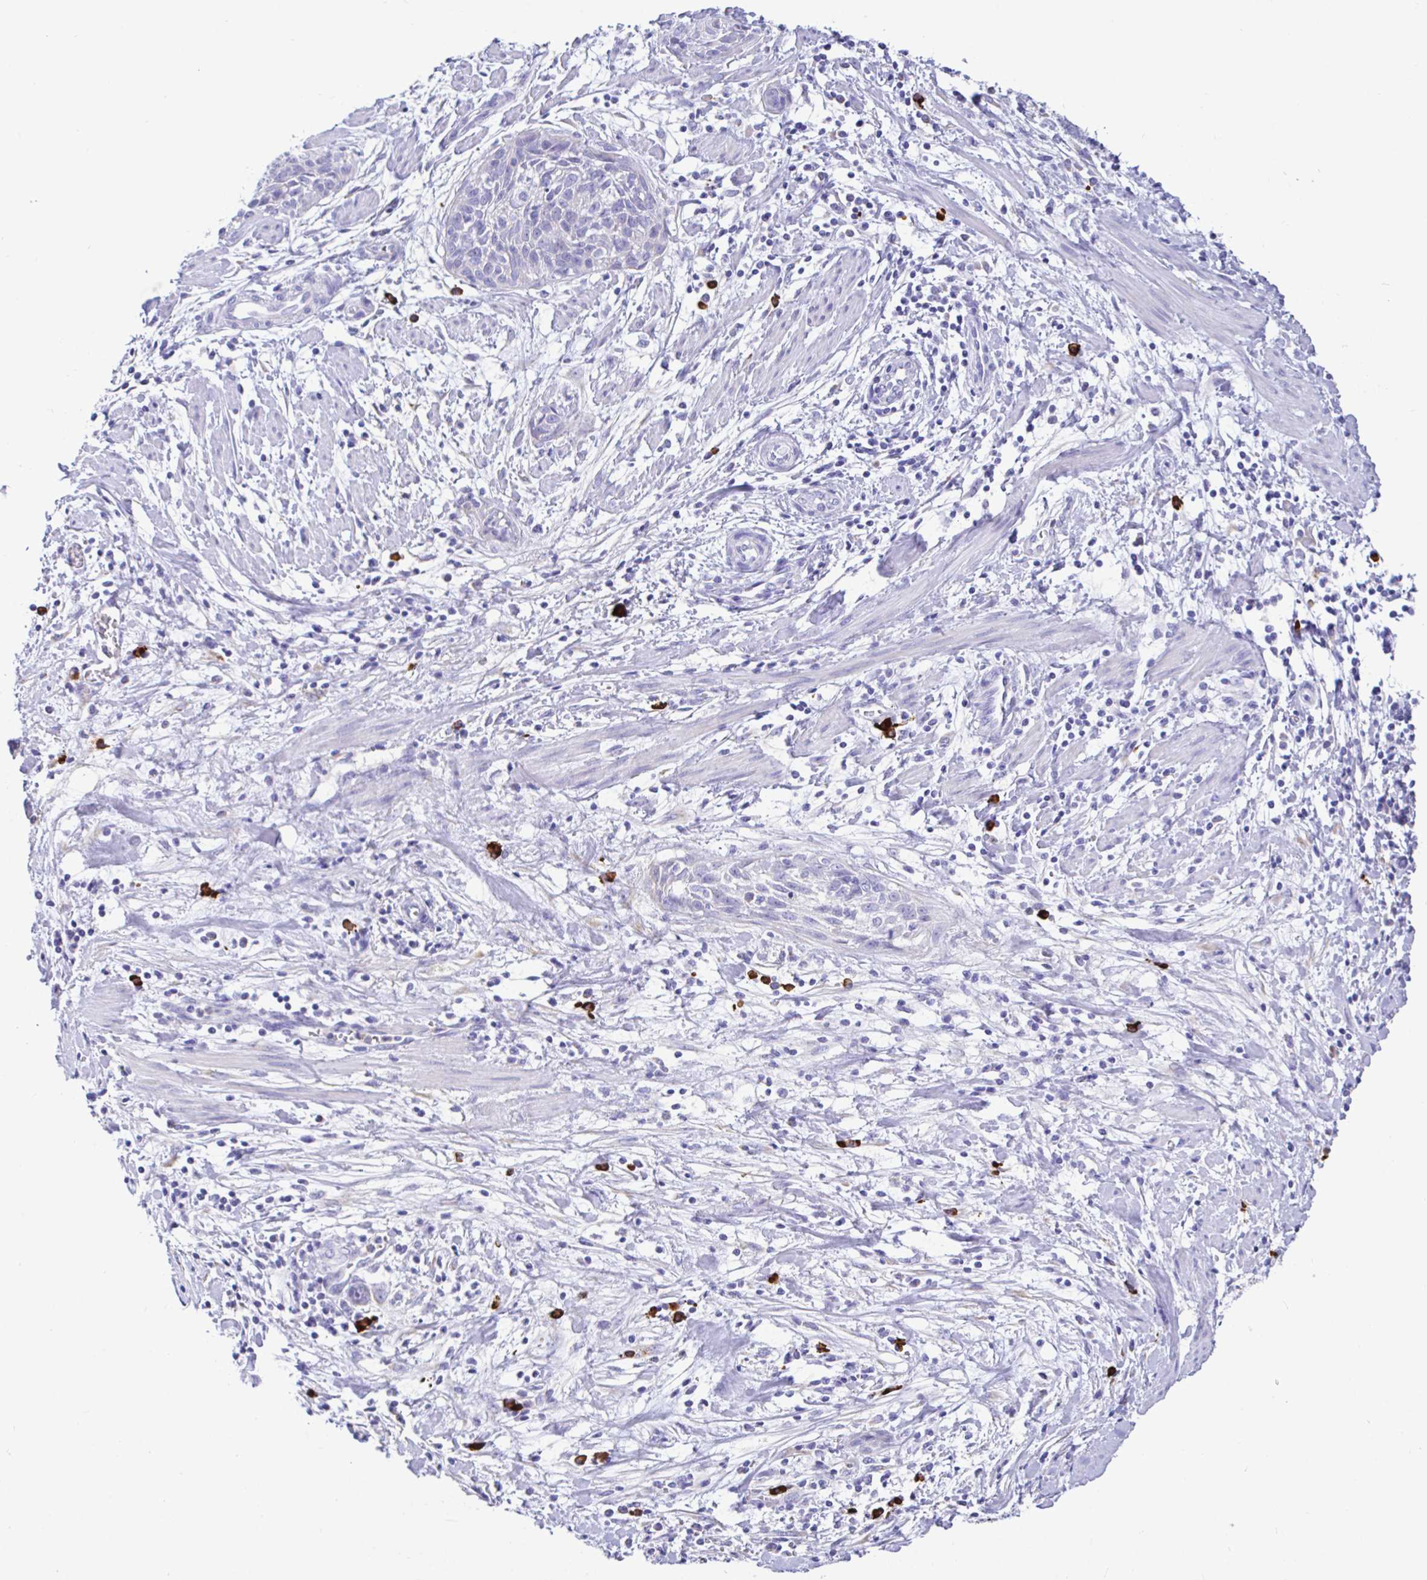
{"staining": {"intensity": "negative", "quantity": "none", "location": "none"}, "tissue": "cervical cancer", "cell_type": "Tumor cells", "image_type": "cancer", "snomed": [{"axis": "morphology", "description": "Squamous cell carcinoma, NOS"}, {"axis": "topography", "description": "Cervix"}], "caption": "Tumor cells show no significant staining in squamous cell carcinoma (cervical).", "gene": "CCDC62", "patient": {"sex": "female", "age": 55}}